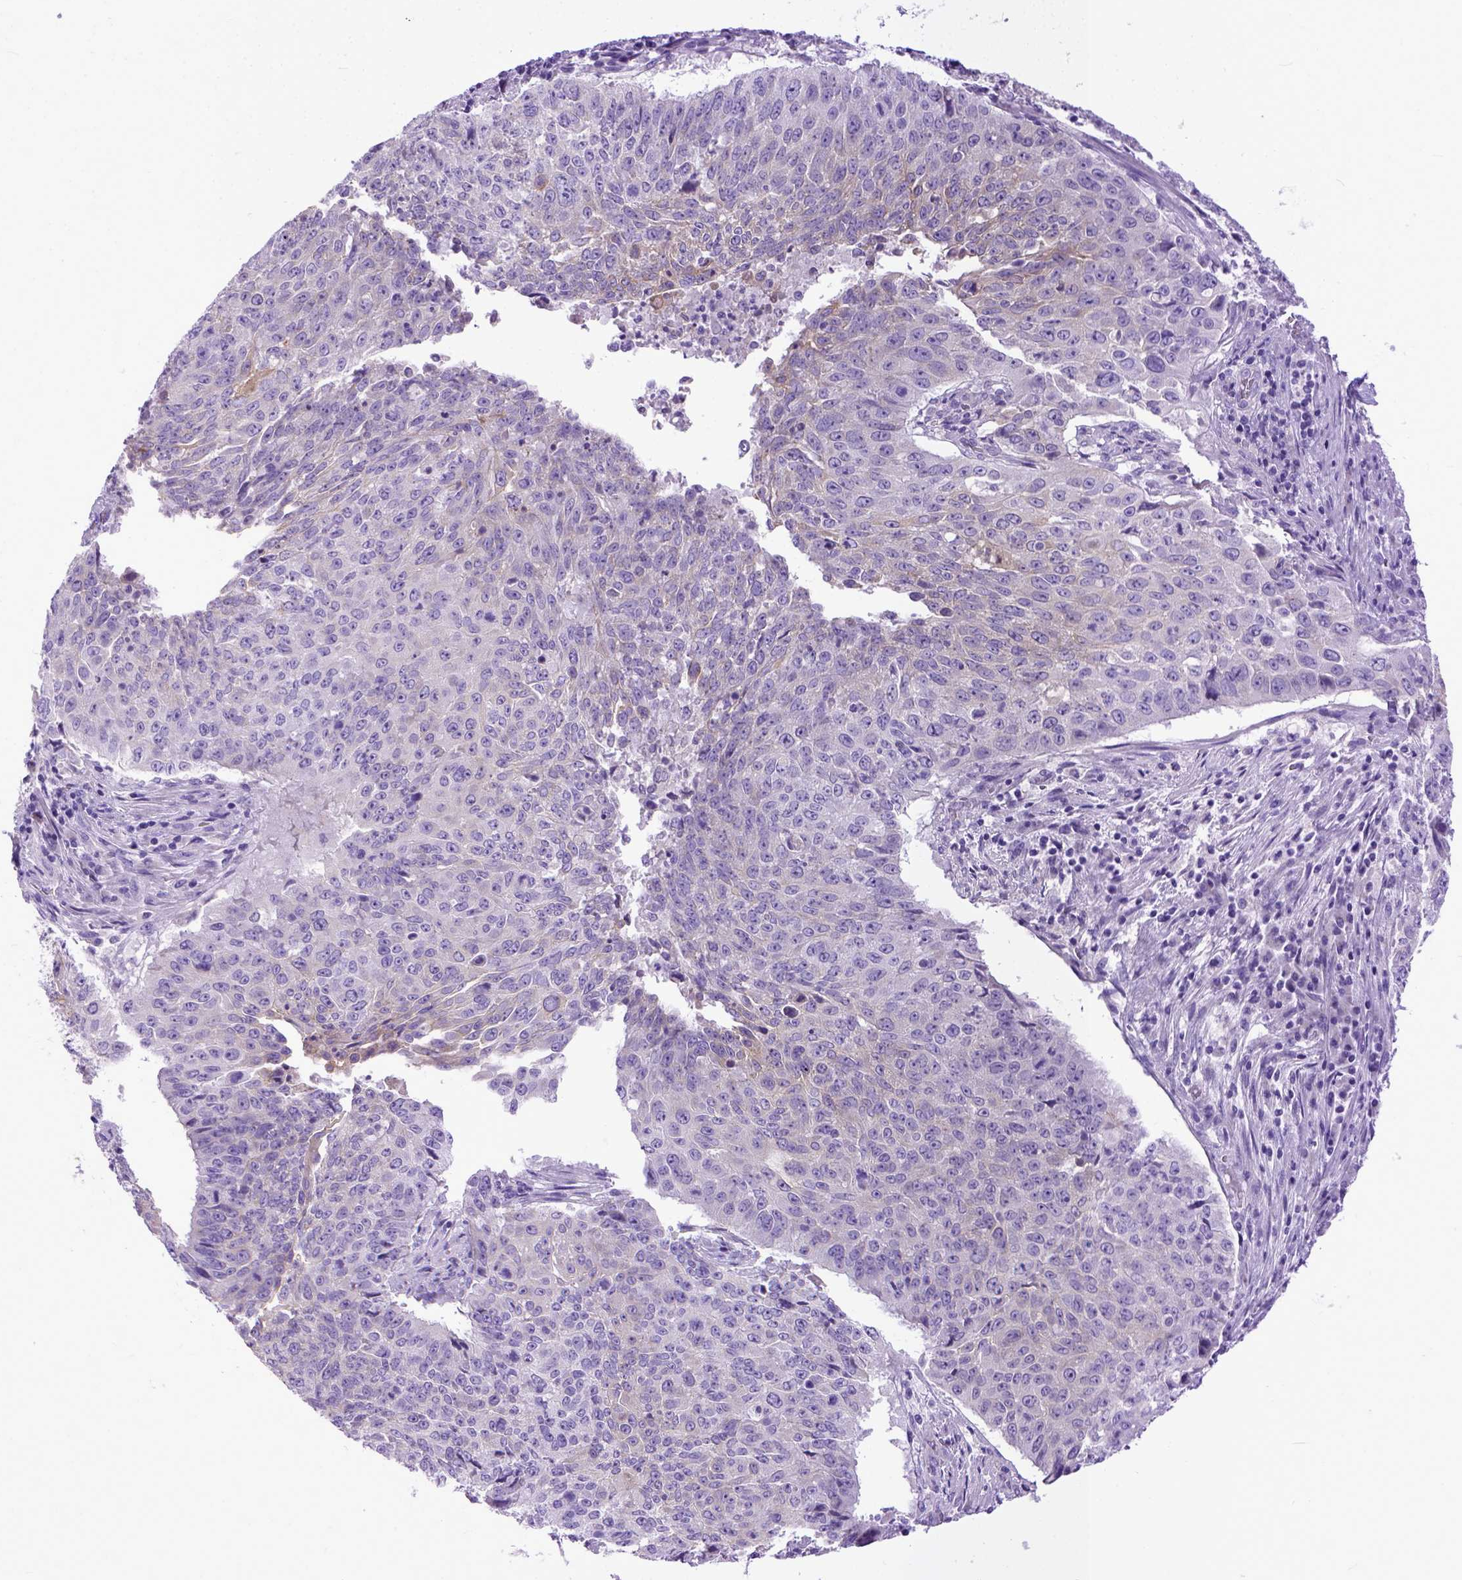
{"staining": {"intensity": "negative", "quantity": "none", "location": "none"}, "tissue": "lung cancer", "cell_type": "Tumor cells", "image_type": "cancer", "snomed": [{"axis": "morphology", "description": "Normal tissue, NOS"}, {"axis": "morphology", "description": "Squamous cell carcinoma, NOS"}, {"axis": "topography", "description": "Bronchus"}, {"axis": "topography", "description": "Lung"}], "caption": "A photomicrograph of lung cancer (squamous cell carcinoma) stained for a protein exhibits no brown staining in tumor cells.", "gene": "PPL", "patient": {"sex": "male", "age": 64}}